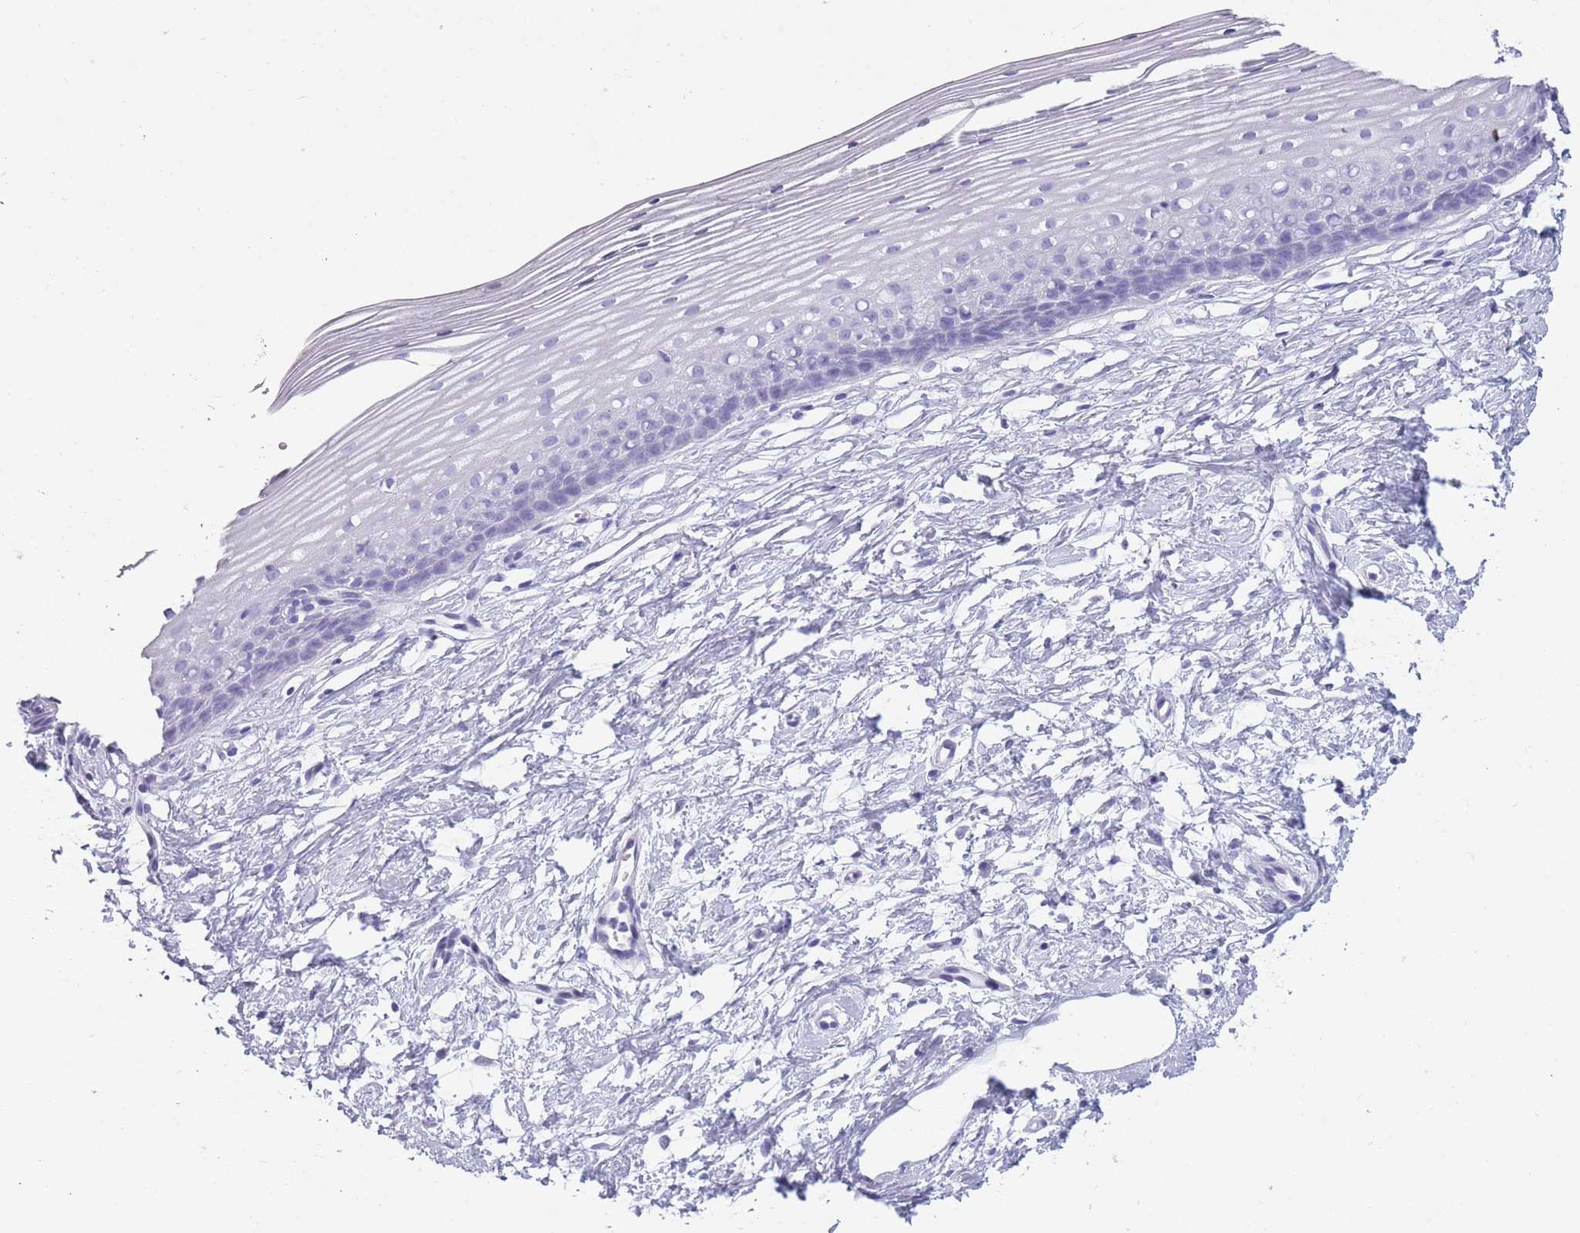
{"staining": {"intensity": "negative", "quantity": "none", "location": "none"}, "tissue": "cervix", "cell_type": "Glandular cells", "image_type": "normal", "snomed": [{"axis": "morphology", "description": "Normal tissue, NOS"}, {"axis": "topography", "description": "Cervix"}], "caption": "DAB immunohistochemical staining of unremarkable cervix reveals no significant expression in glandular cells. (DAB (3,3'-diaminobenzidine) immunohistochemistry (IHC), high magnification).", "gene": "TNFSF11", "patient": {"sex": "female", "age": 40}}